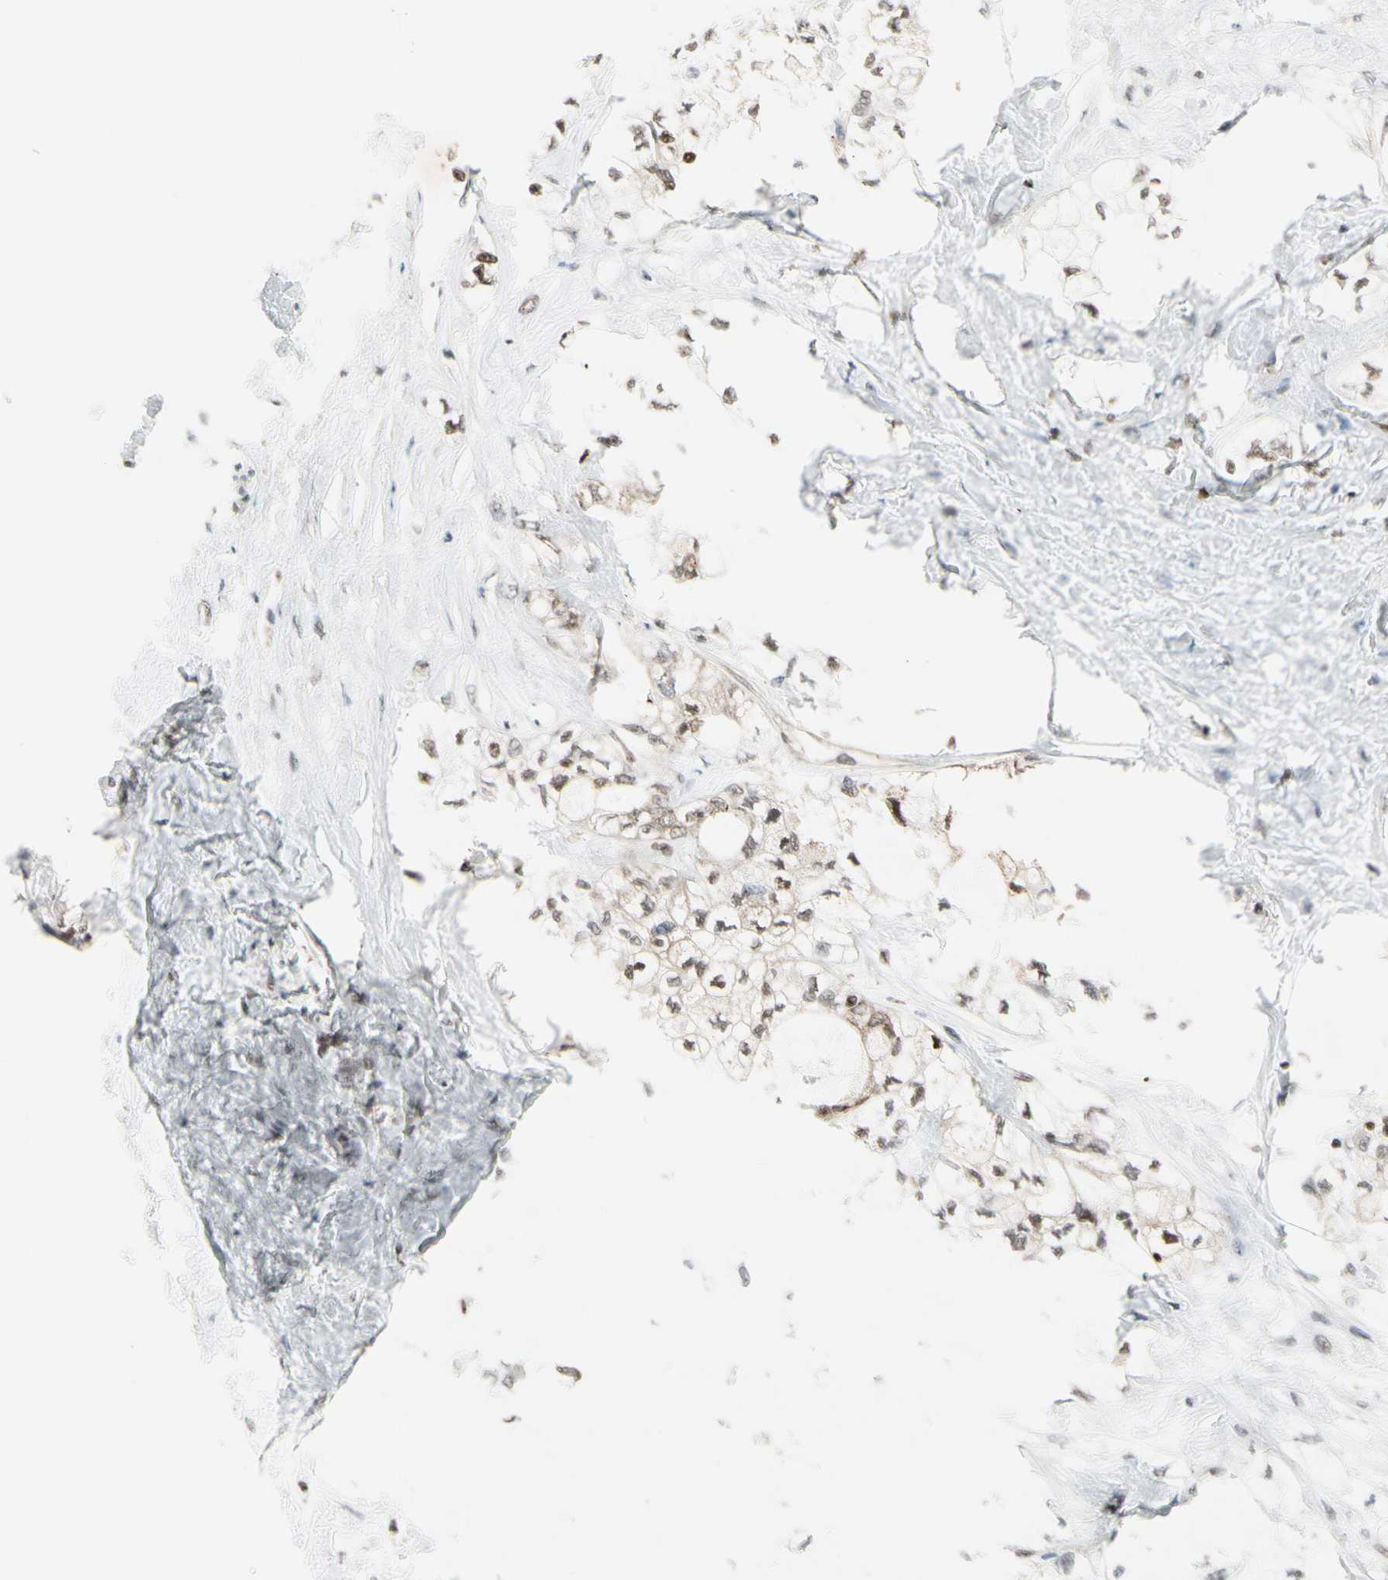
{"staining": {"intensity": "weak", "quantity": ">75%", "location": "nuclear"}, "tissue": "pancreatic cancer", "cell_type": "Tumor cells", "image_type": "cancer", "snomed": [{"axis": "morphology", "description": "Adenocarcinoma, NOS"}, {"axis": "topography", "description": "Pancreas"}], "caption": "Pancreatic cancer stained with DAB IHC shows low levels of weak nuclear expression in approximately >75% of tumor cells.", "gene": "DAXX", "patient": {"sex": "male", "age": 70}}